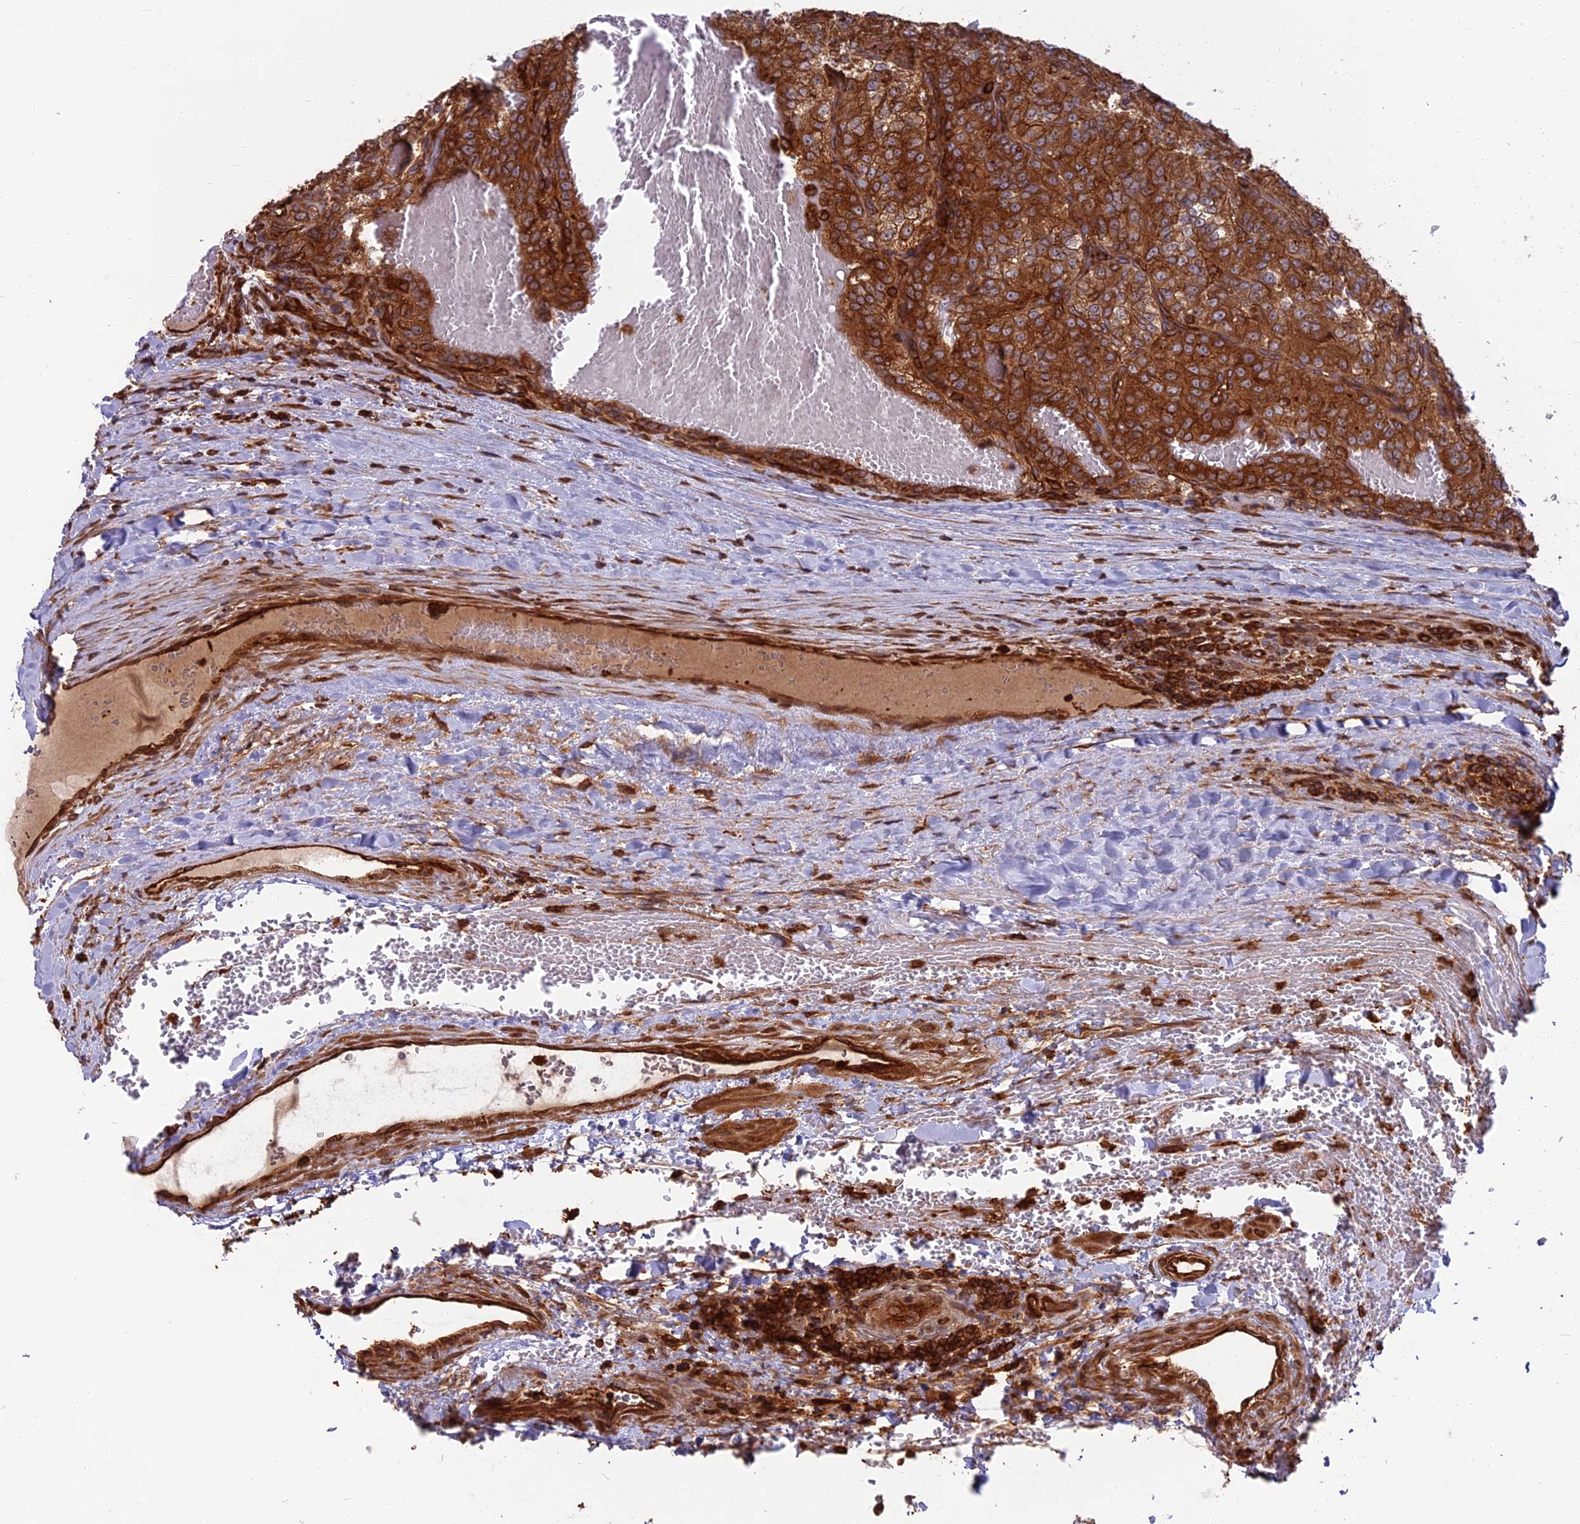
{"staining": {"intensity": "strong", "quantity": ">75%", "location": "cytoplasmic/membranous"}, "tissue": "renal cancer", "cell_type": "Tumor cells", "image_type": "cancer", "snomed": [{"axis": "morphology", "description": "Adenocarcinoma, NOS"}, {"axis": "topography", "description": "Kidney"}], "caption": "A photomicrograph of renal cancer stained for a protein shows strong cytoplasmic/membranous brown staining in tumor cells.", "gene": "WDR1", "patient": {"sex": "female", "age": 63}}